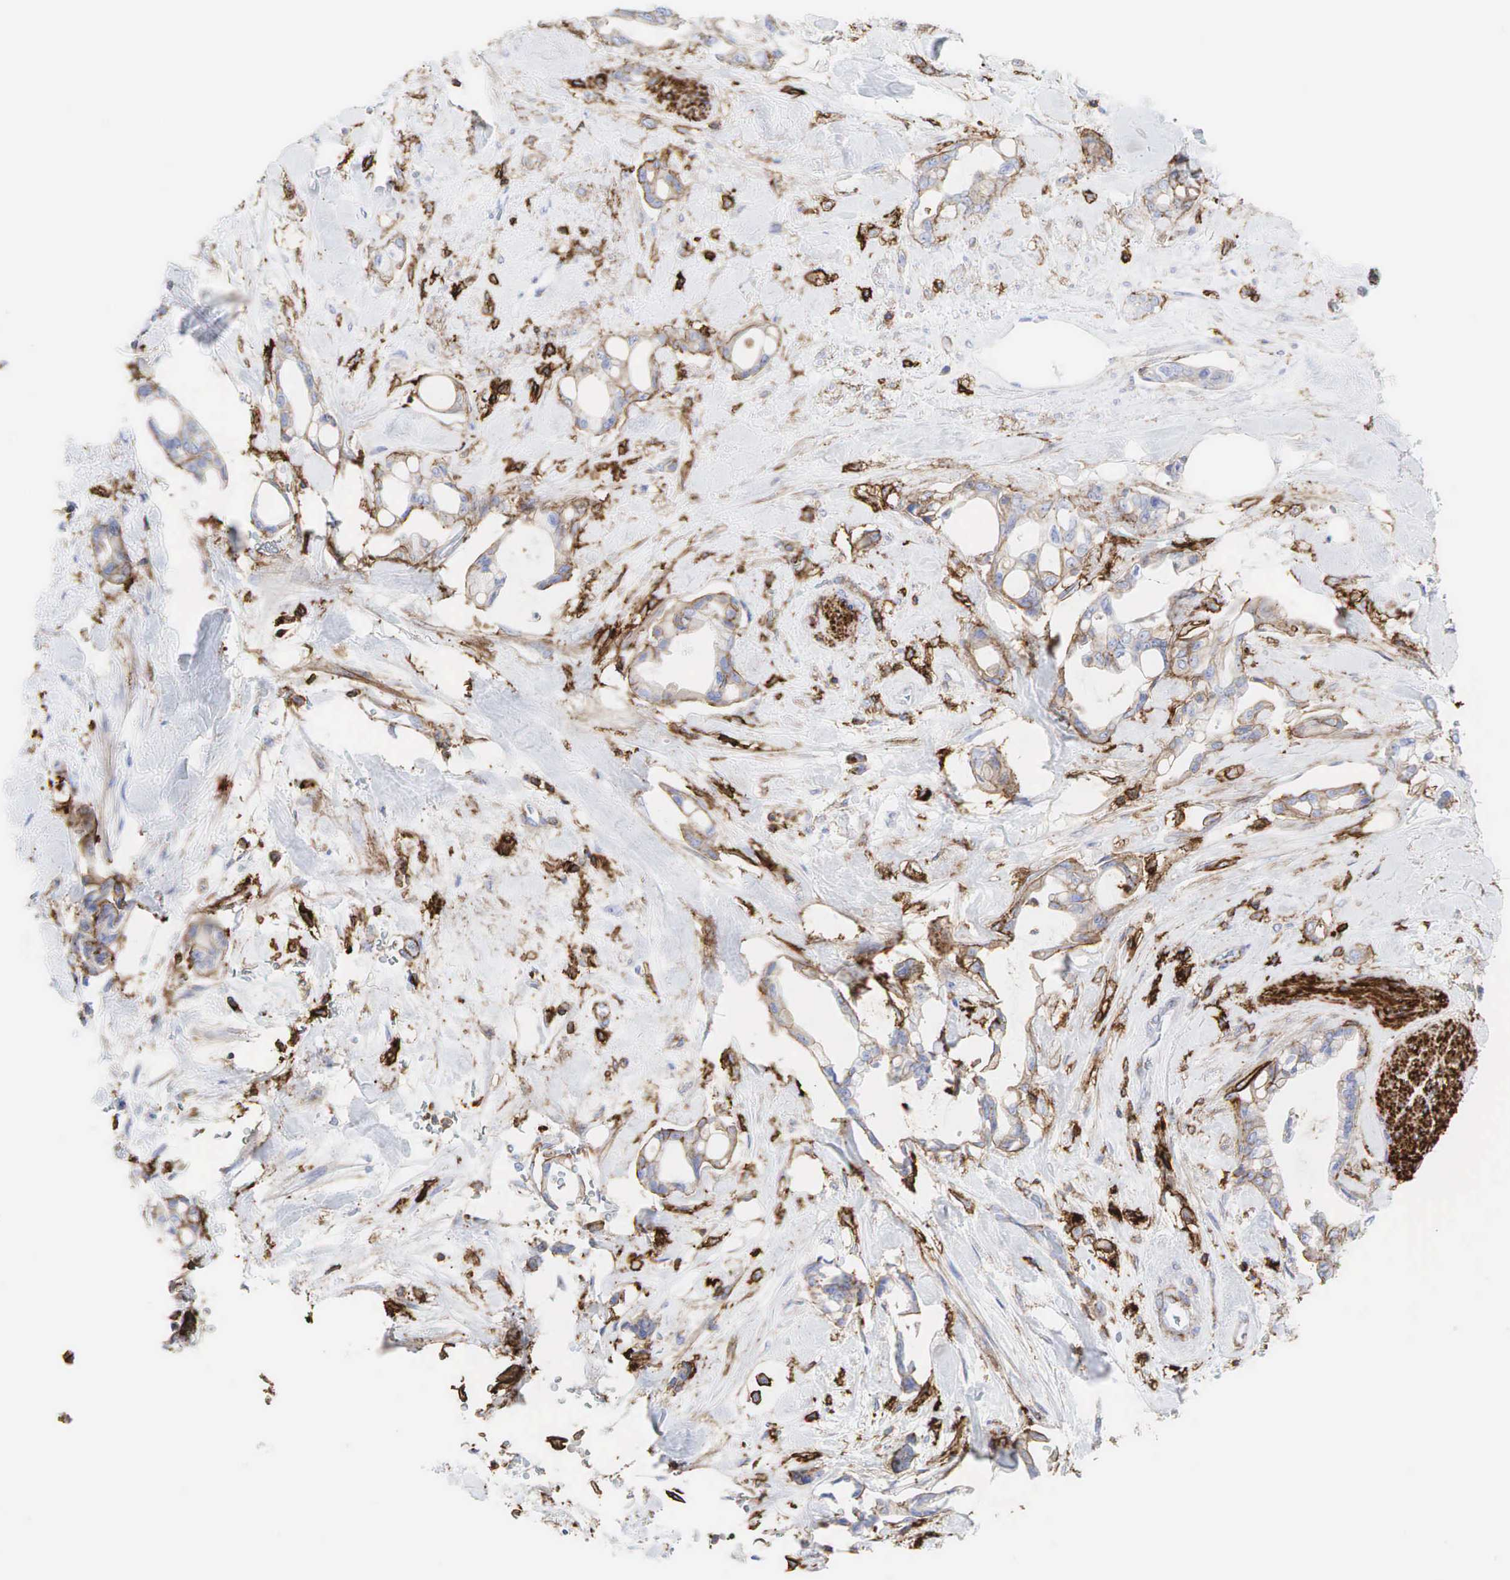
{"staining": {"intensity": "moderate", "quantity": "25%-75%", "location": "cytoplasmic/membranous"}, "tissue": "pancreatic cancer", "cell_type": "Tumor cells", "image_type": "cancer", "snomed": [{"axis": "morphology", "description": "Adenocarcinoma, NOS"}, {"axis": "topography", "description": "Pancreas"}], "caption": "The image displays a brown stain indicating the presence of a protein in the cytoplasmic/membranous of tumor cells in pancreatic cancer (adenocarcinoma). (Brightfield microscopy of DAB IHC at high magnification).", "gene": "CD44", "patient": {"sex": "female", "age": 70}}